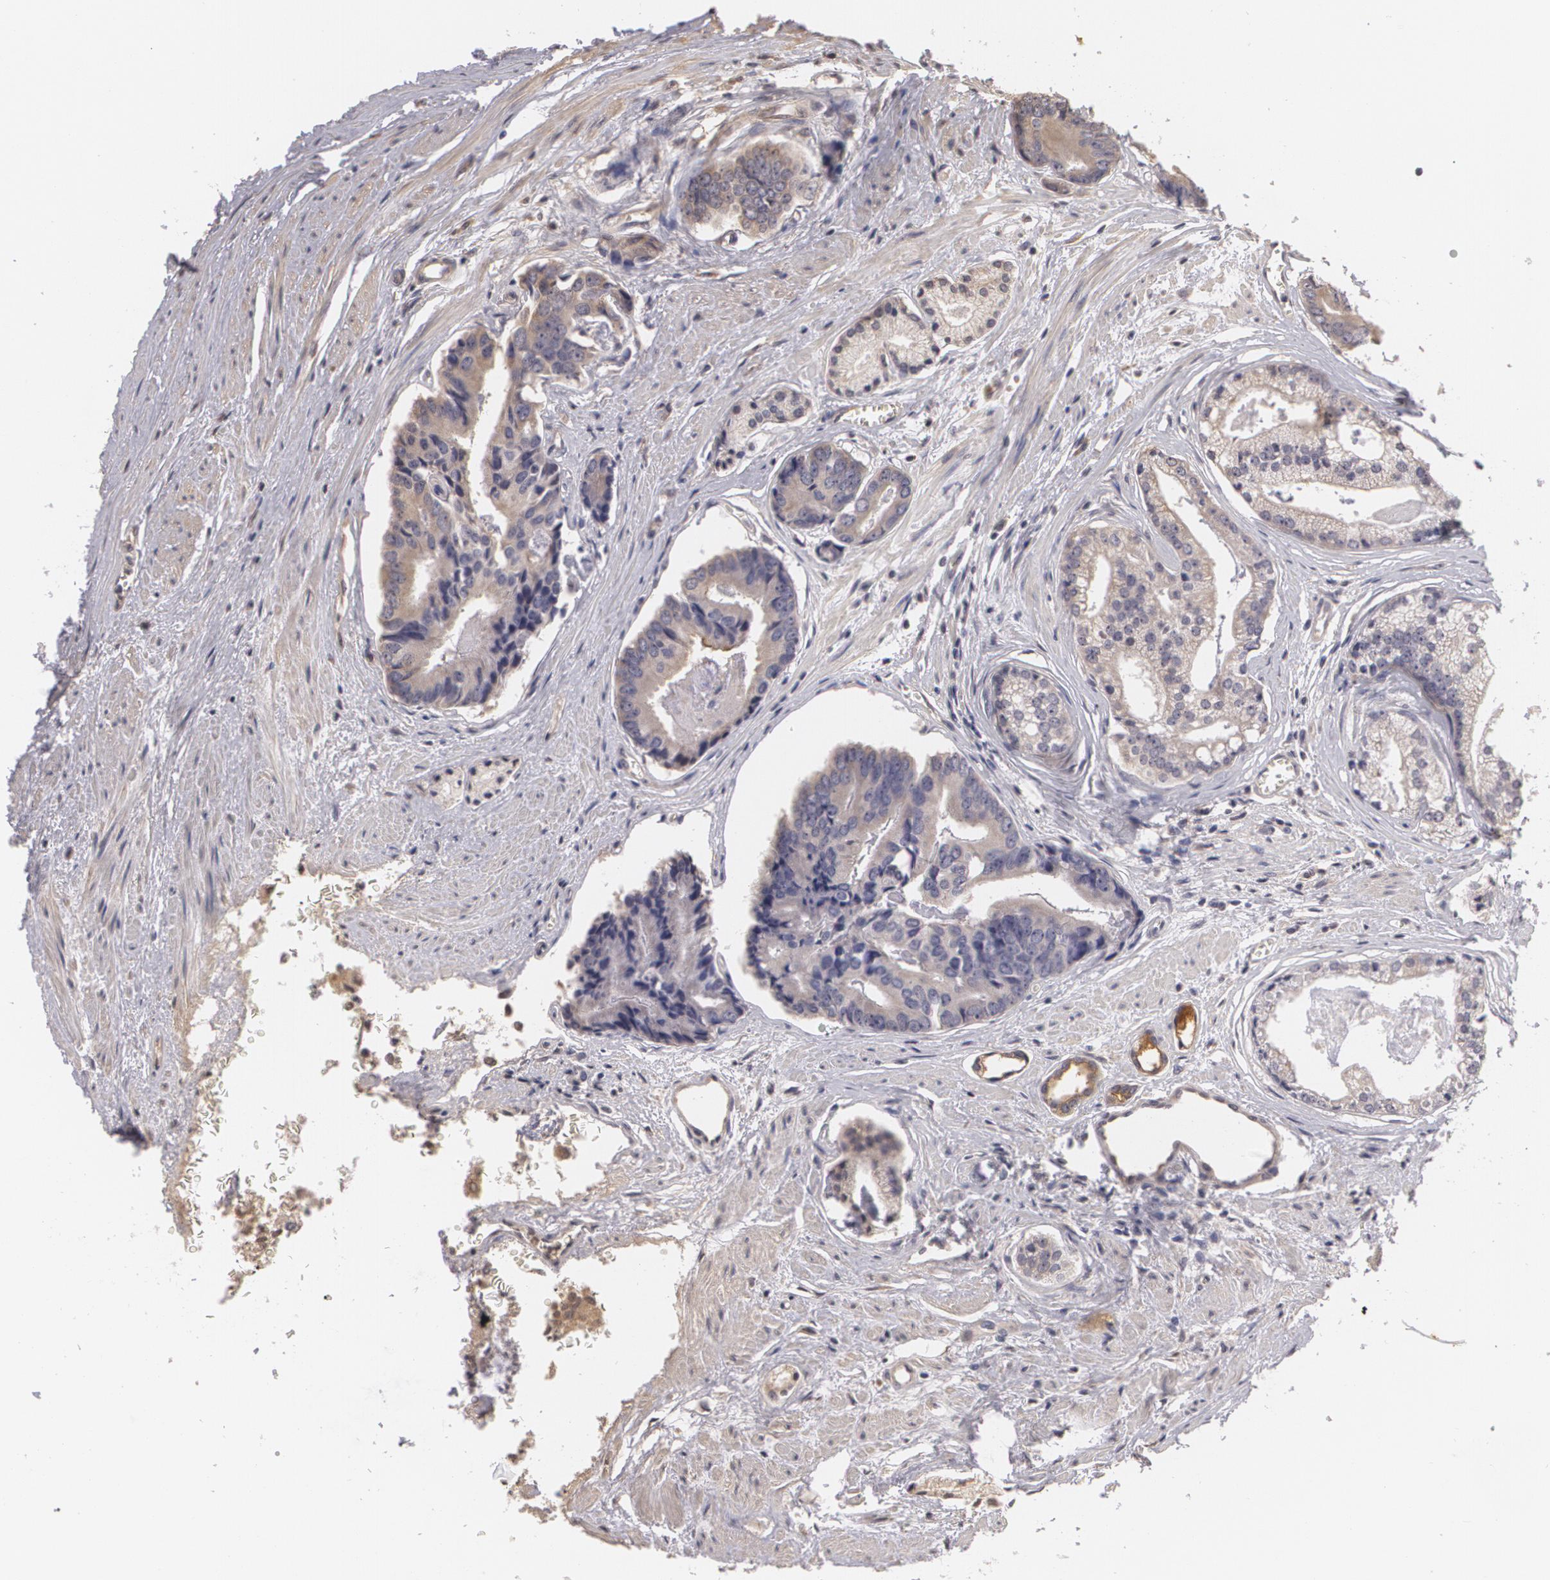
{"staining": {"intensity": "weak", "quantity": ">75%", "location": "cytoplasmic/membranous"}, "tissue": "prostate cancer", "cell_type": "Tumor cells", "image_type": "cancer", "snomed": [{"axis": "morphology", "description": "Adenocarcinoma, High grade"}, {"axis": "topography", "description": "Prostate"}], "caption": "The image displays staining of adenocarcinoma (high-grade) (prostate), revealing weak cytoplasmic/membranous protein expression (brown color) within tumor cells.", "gene": "MUC1", "patient": {"sex": "male", "age": 56}}